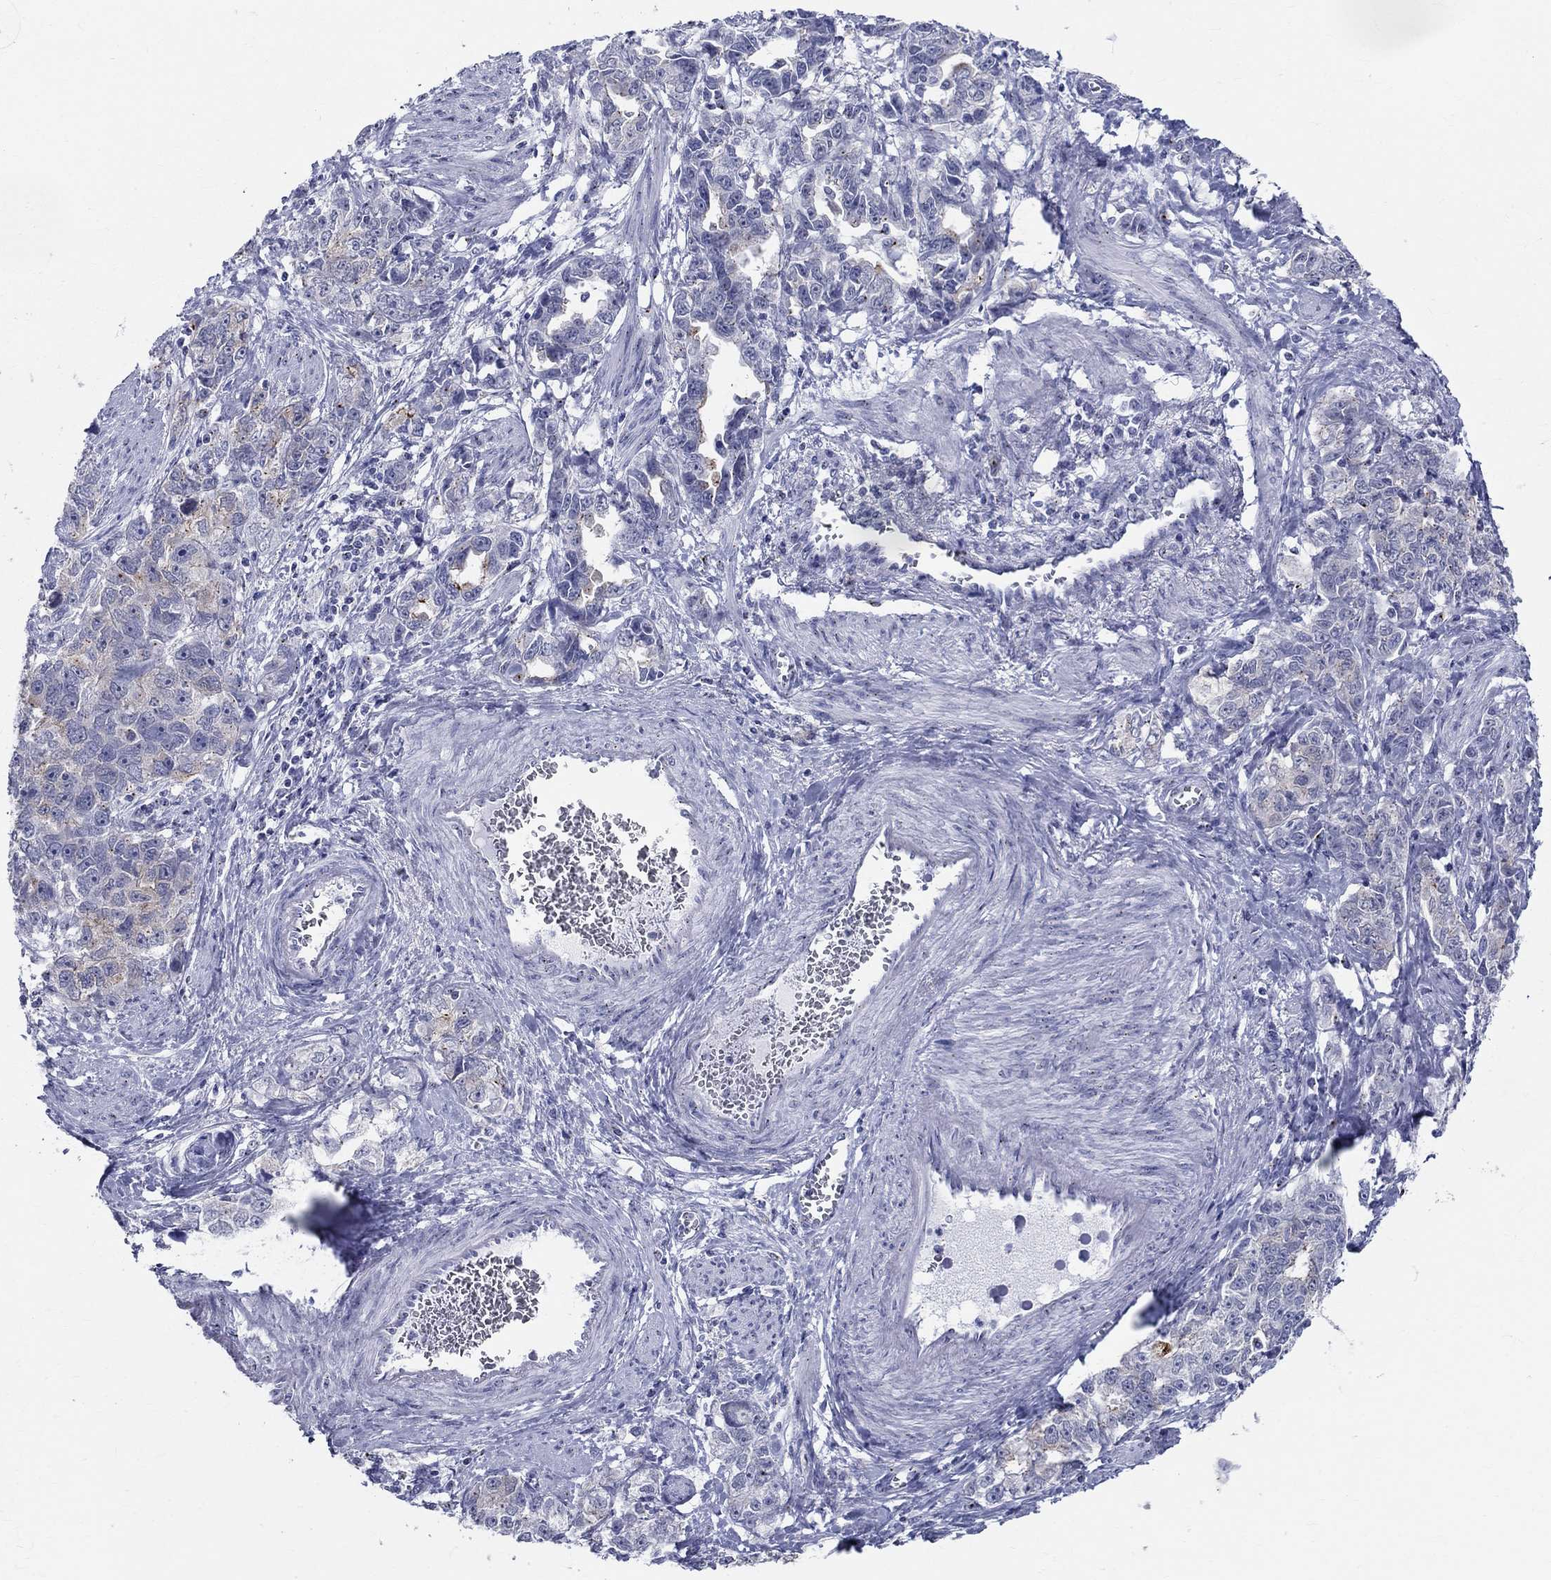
{"staining": {"intensity": "negative", "quantity": "none", "location": "none"}, "tissue": "ovarian cancer", "cell_type": "Tumor cells", "image_type": "cancer", "snomed": [{"axis": "morphology", "description": "Cystadenocarcinoma, serous, NOS"}, {"axis": "topography", "description": "Ovary"}], "caption": "Immunohistochemistry photomicrograph of neoplastic tissue: serous cystadenocarcinoma (ovarian) stained with DAB shows no significant protein positivity in tumor cells. The staining is performed using DAB (3,3'-diaminobenzidine) brown chromogen with nuclei counter-stained in using hematoxylin.", "gene": "CEP43", "patient": {"sex": "female", "age": 51}}